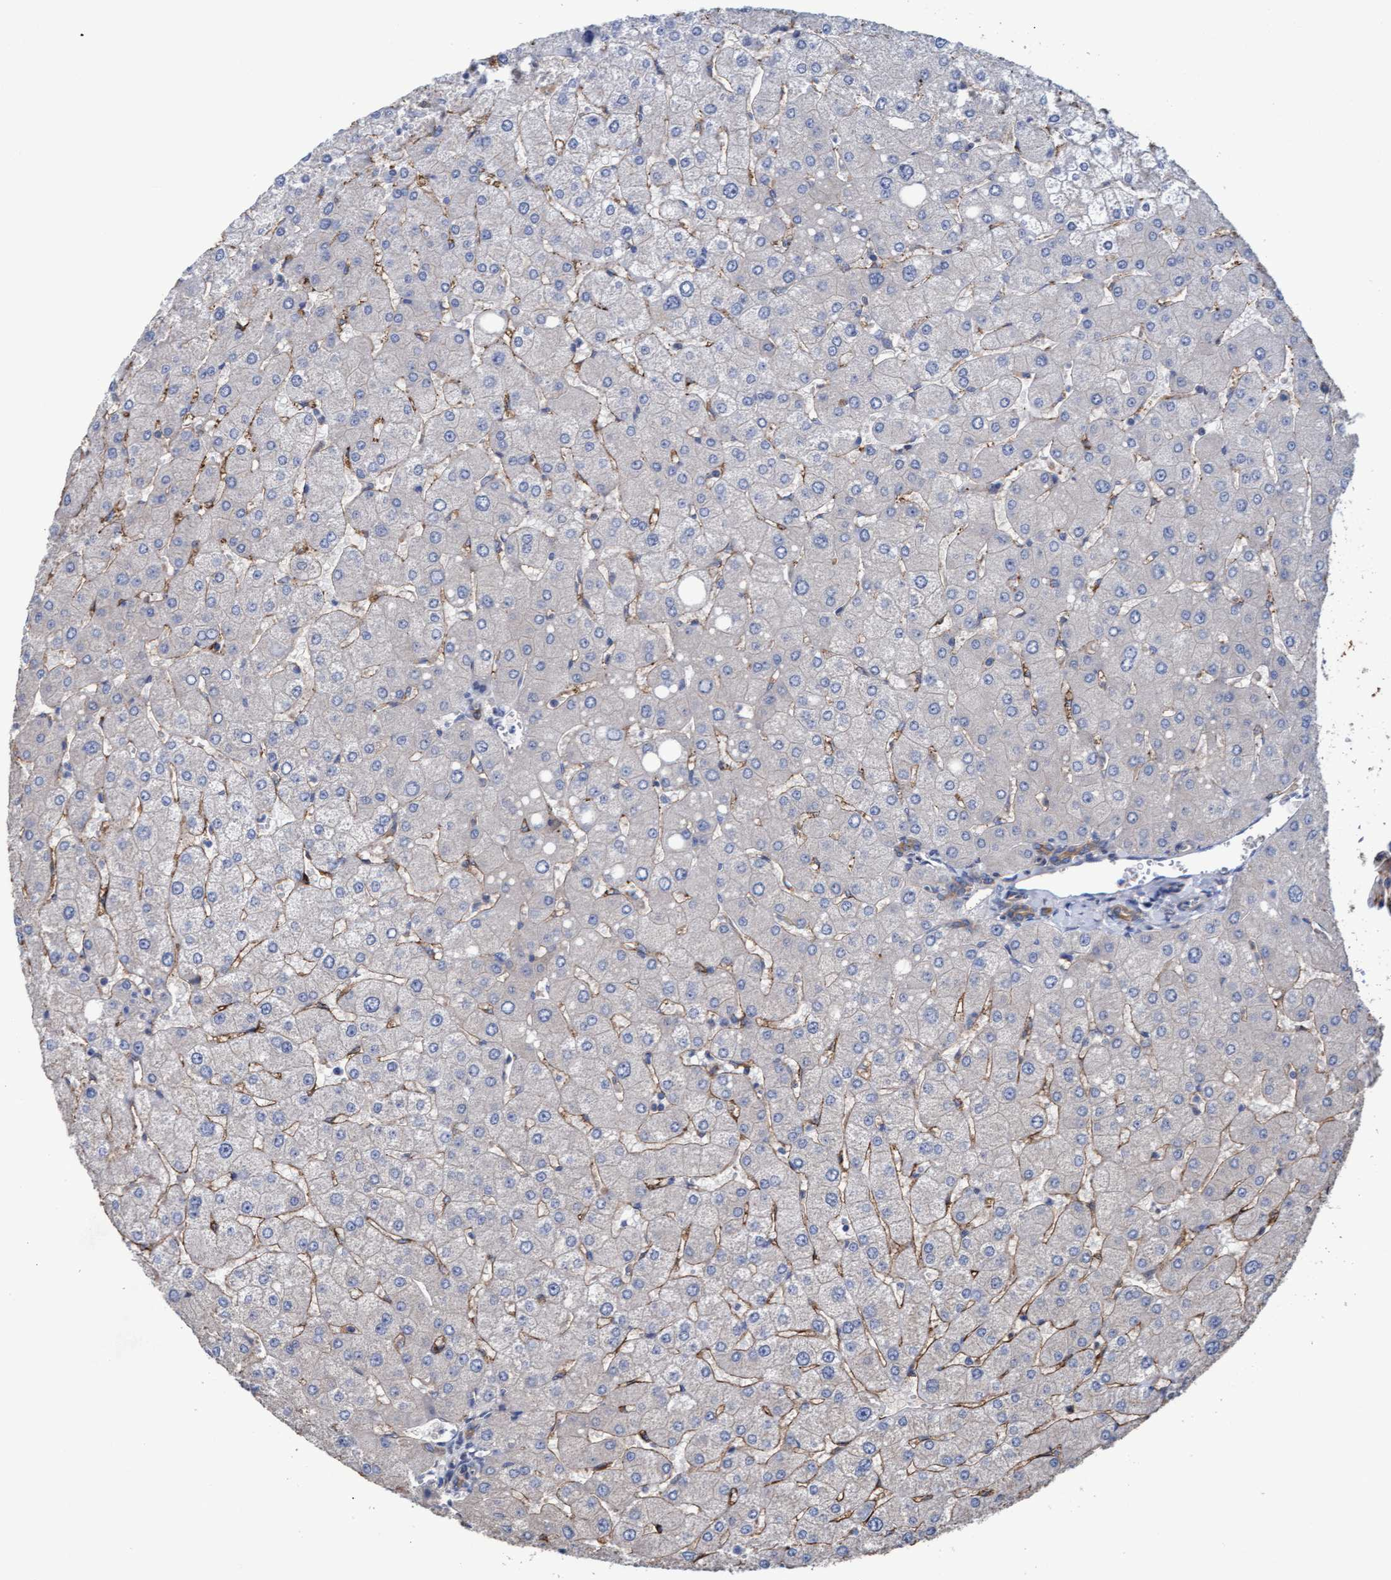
{"staining": {"intensity": "moderate", "quantity": ">75%", "location": "cytoplasmic/membranous"}, "tissue": "liver", "cell_type": "Cholangiocytes", "image_type": "normal", "snomed": [{"axis": "morphology", "description": "Normal tissue, NOS"}, {"axis": "topography", "description": "Liver"}], "caption": "Normal liver exhibits moderate cytoplasmic/membranous staining in approximately >75% of cholangiocytes, visualized by immunohistochemistry.", "gene": "MRPL38", "patient": {"sex": "male", "age": 55}}